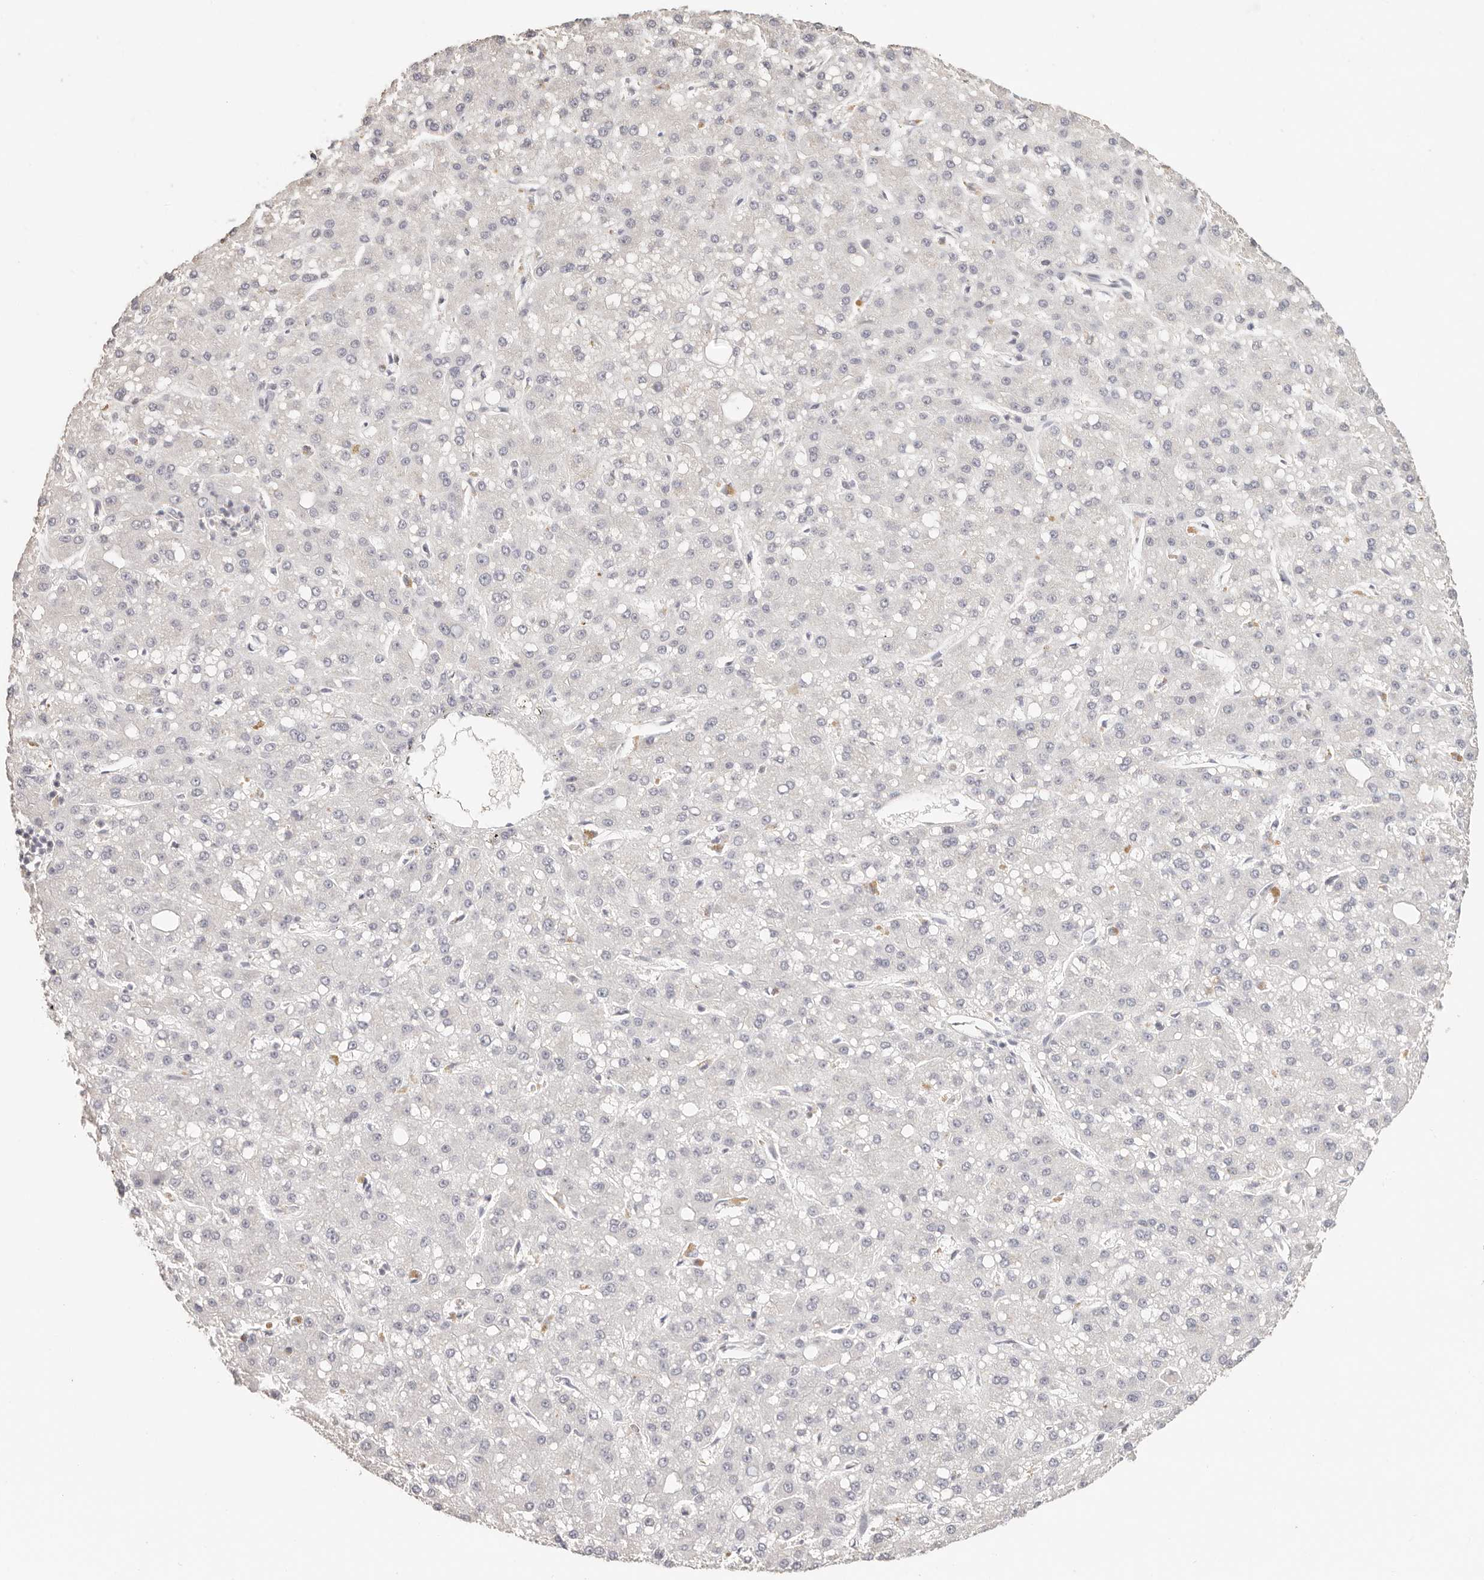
{"staining": {"intensity": "negative", "quantity": "none", "location": "none"}, "tissue": "liver cancer", "cell_type": "Tumor cells", "image_type": "cancer", "snomed": [{"axis": "morphology", "description": "Carcinoma, Hepatocellular, NOS"}, {"axis": "topography", "description": "Liver"}], "caption": "High power microscopy histopathology image of an immunohistochemistry image of liver cancer (hepatocellular carcinoma), revealing no significant positivity in tumor cells.", "gene": "CSK", "patient": {"sex": "male", "age": 67}}